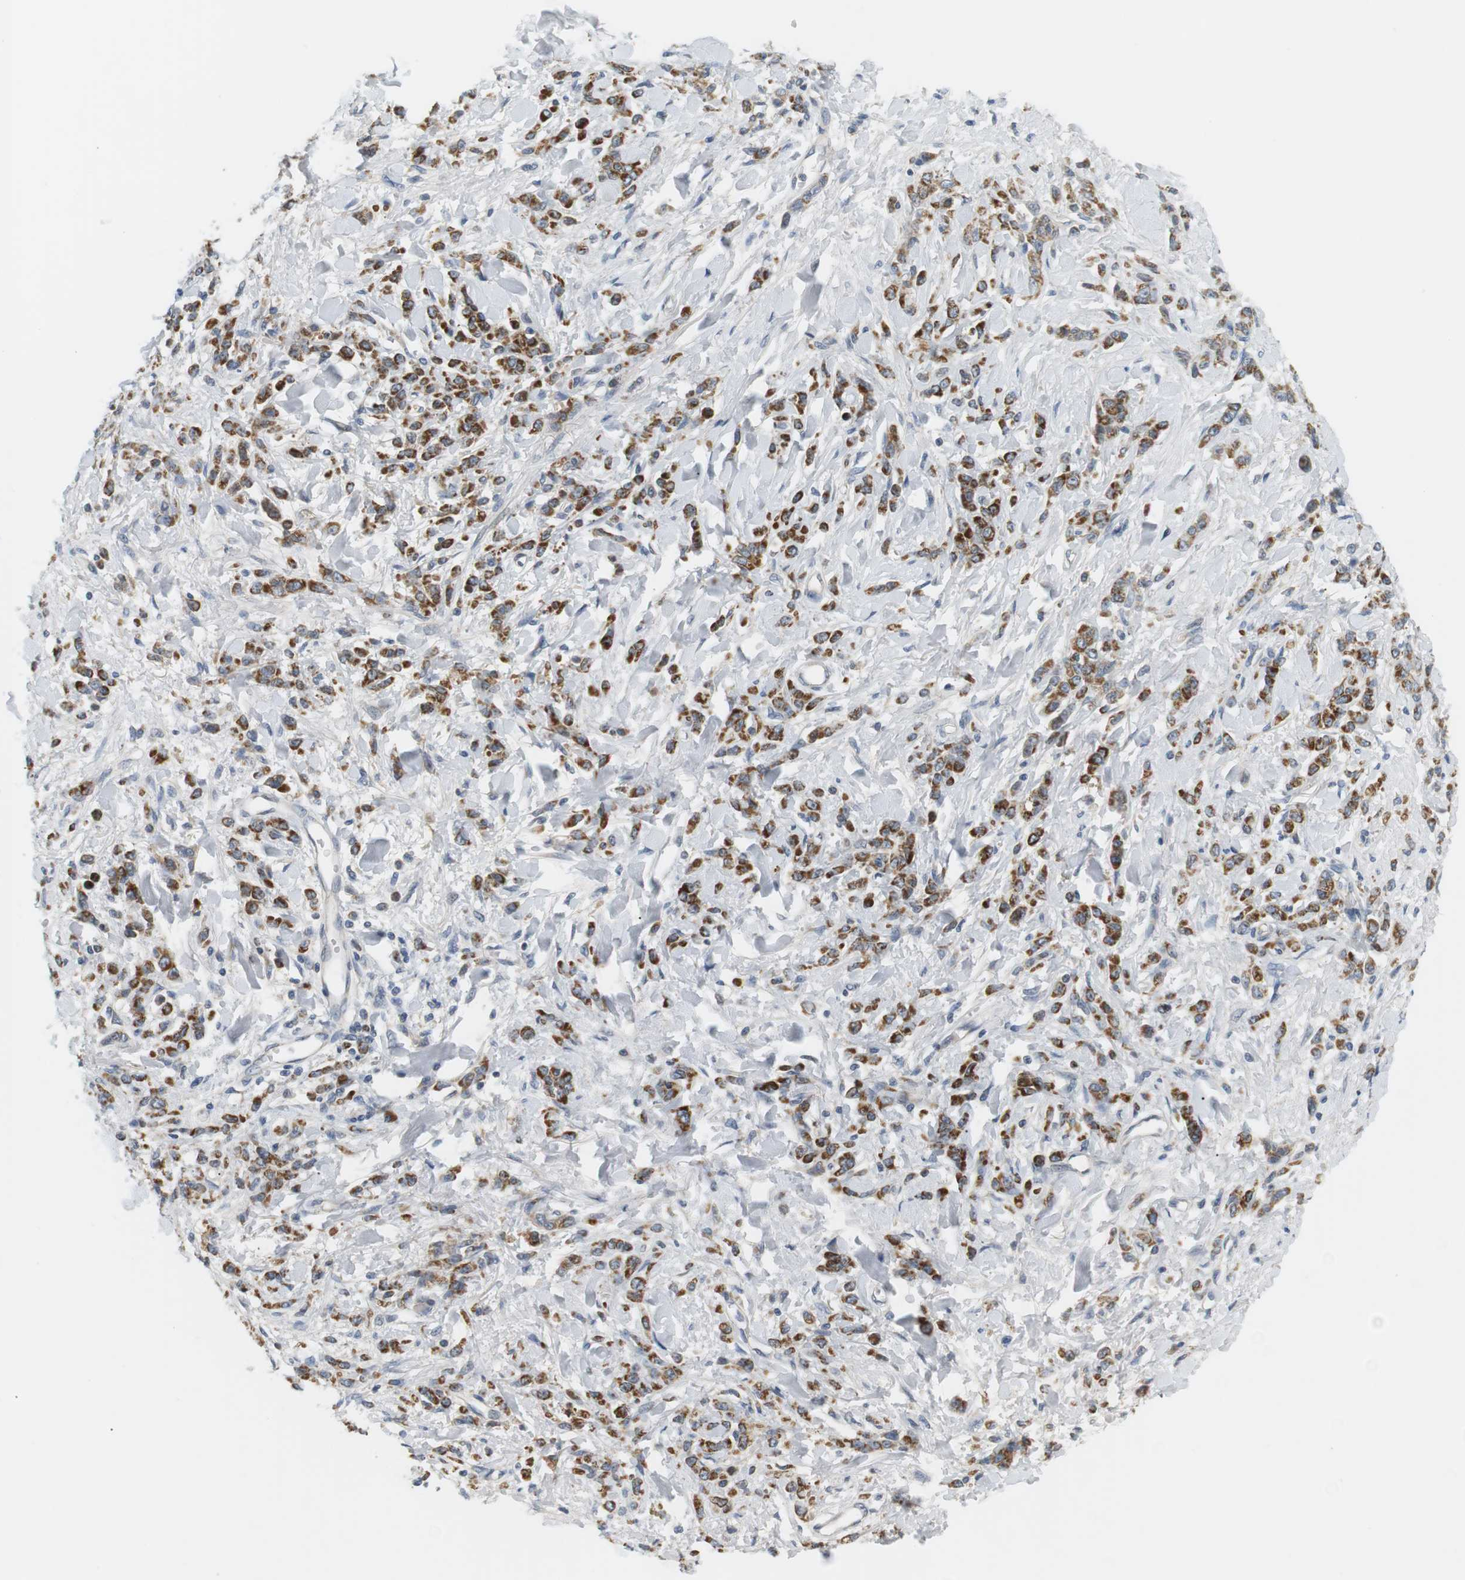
{"staining": {"intensity": "strong", "quantity": ">75%", "location": "cytoplasmic/membranous"}, "tissue": "stomach cancer", "cell_type": "Tumor cells", "image_type": "cancer", "snomed": [{"axis": "morphology", "description": "Normal tissue, NOS"}, {"axis": "morphology", "description": "Adenocarcinoma, NOS"}, {"axis": "topography", "description": "Stomach"}], "caption": "Protein analysis of stomach cancer tissue displays strong cytoplasmic/membranous positivity in approximately >75% of tumor cells. (brown staining indicates protein expression, while blue staining denotes nuclei).", "gene": "EVA1C", "patient": {"sex": "male", "age": 82}}